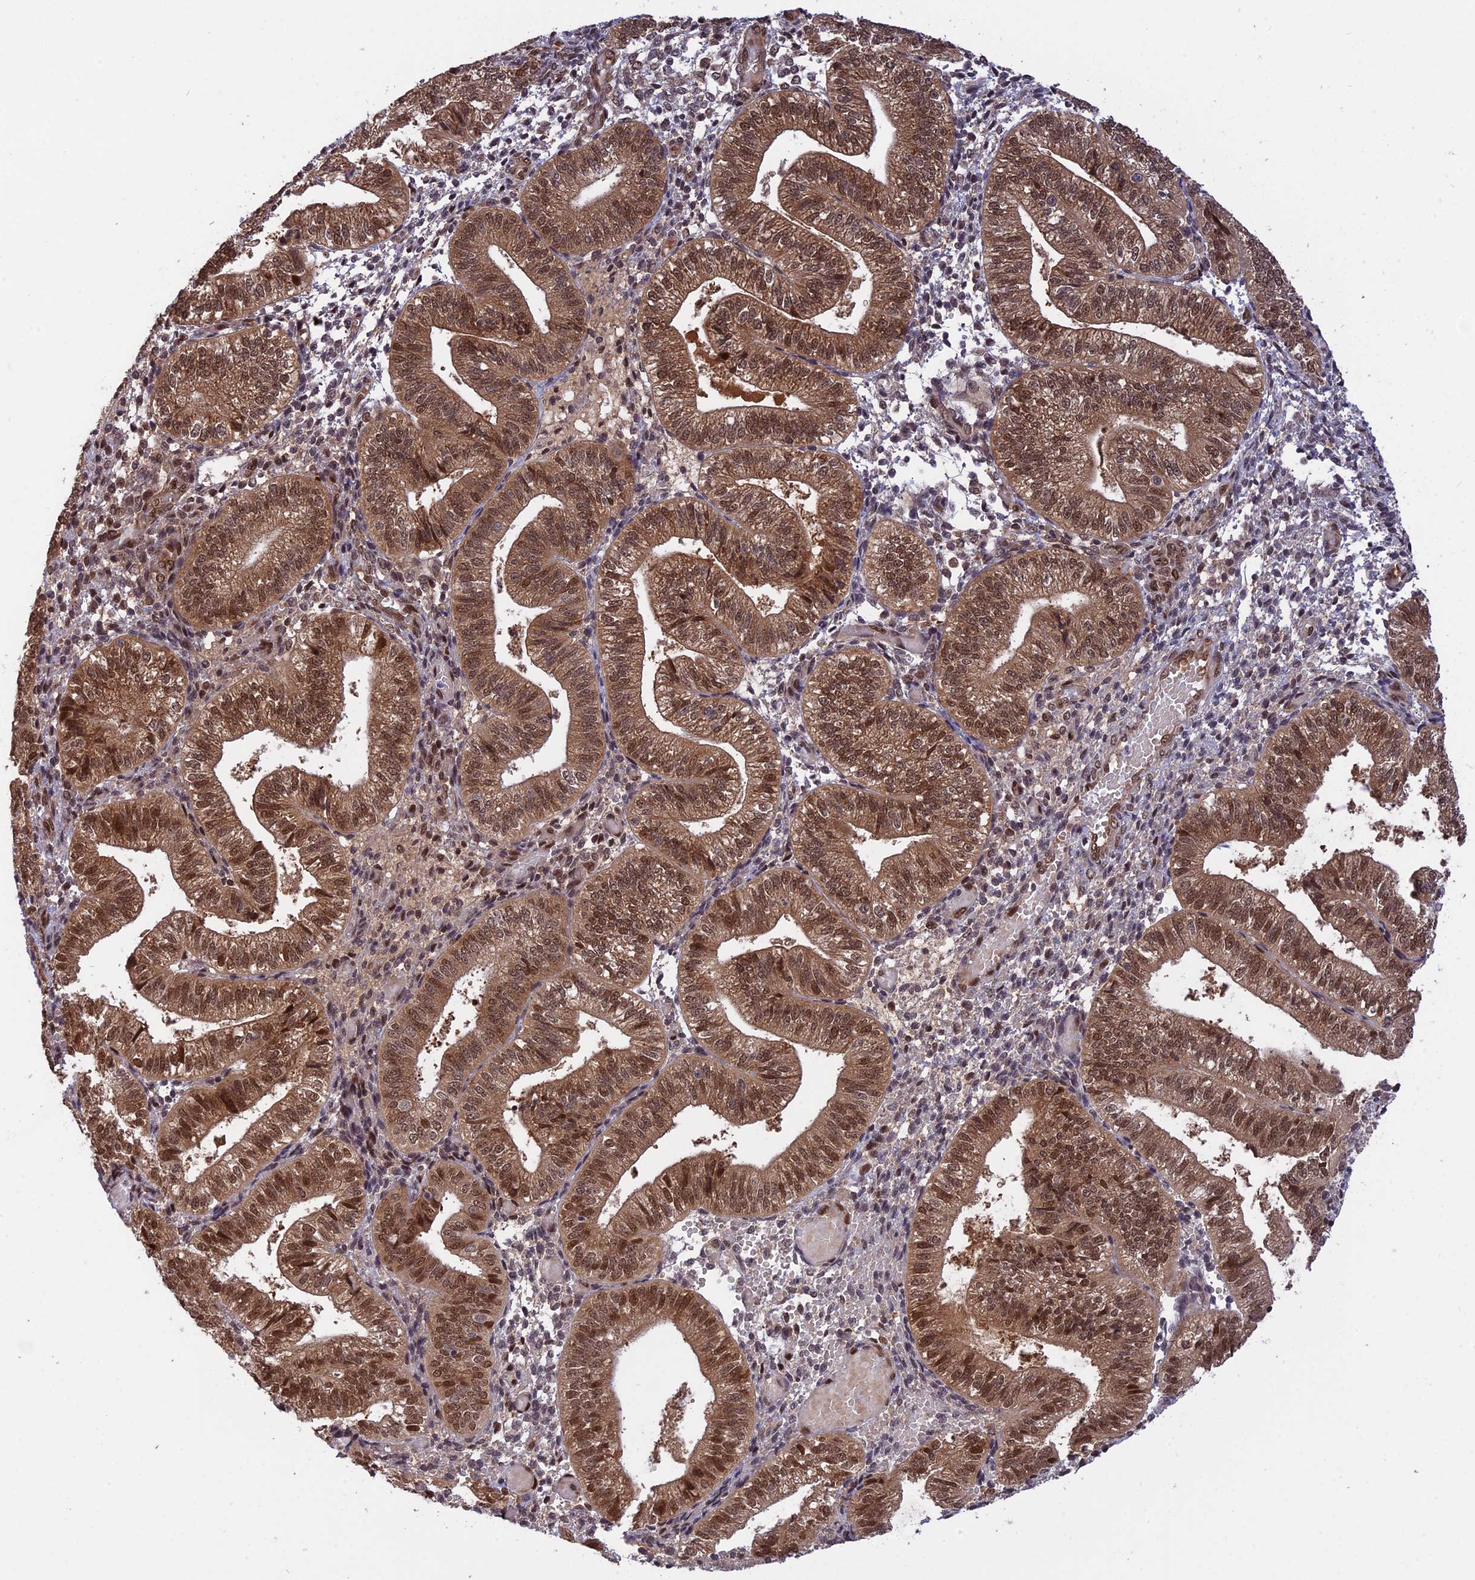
{"staining": {"intensity": "moderate", "quantity": "25%-75%", "location": "cytoplasmic/membranous,nuclear"}, "tissue": "endometrium", "cell_type": "Cells in endometrial stroma", "image_type": "normal", "snomed": [{"axis": "morphology", "description": "Normal tissue, NOS"}, {"axis": "topography", "description": "Endometrium"}], "caption": "Immunohistochemistry staining of unremarkable endometrium, which reveals medium levels of moderate cytoplasmic/membranous,nuclear positivity in approximately 25%-75% of cells in endometrial stroma indicating moderate cytoplasmic/membranous,nuclear protein positivity. The staining was performed using DAB (3,3'-diaminobenzidine) (brown) for protein detection and nuclei were counterstained in hematoxylin (blue).", "gene": "ZNF428", "patient": {"sex": "female", "age": 34}}